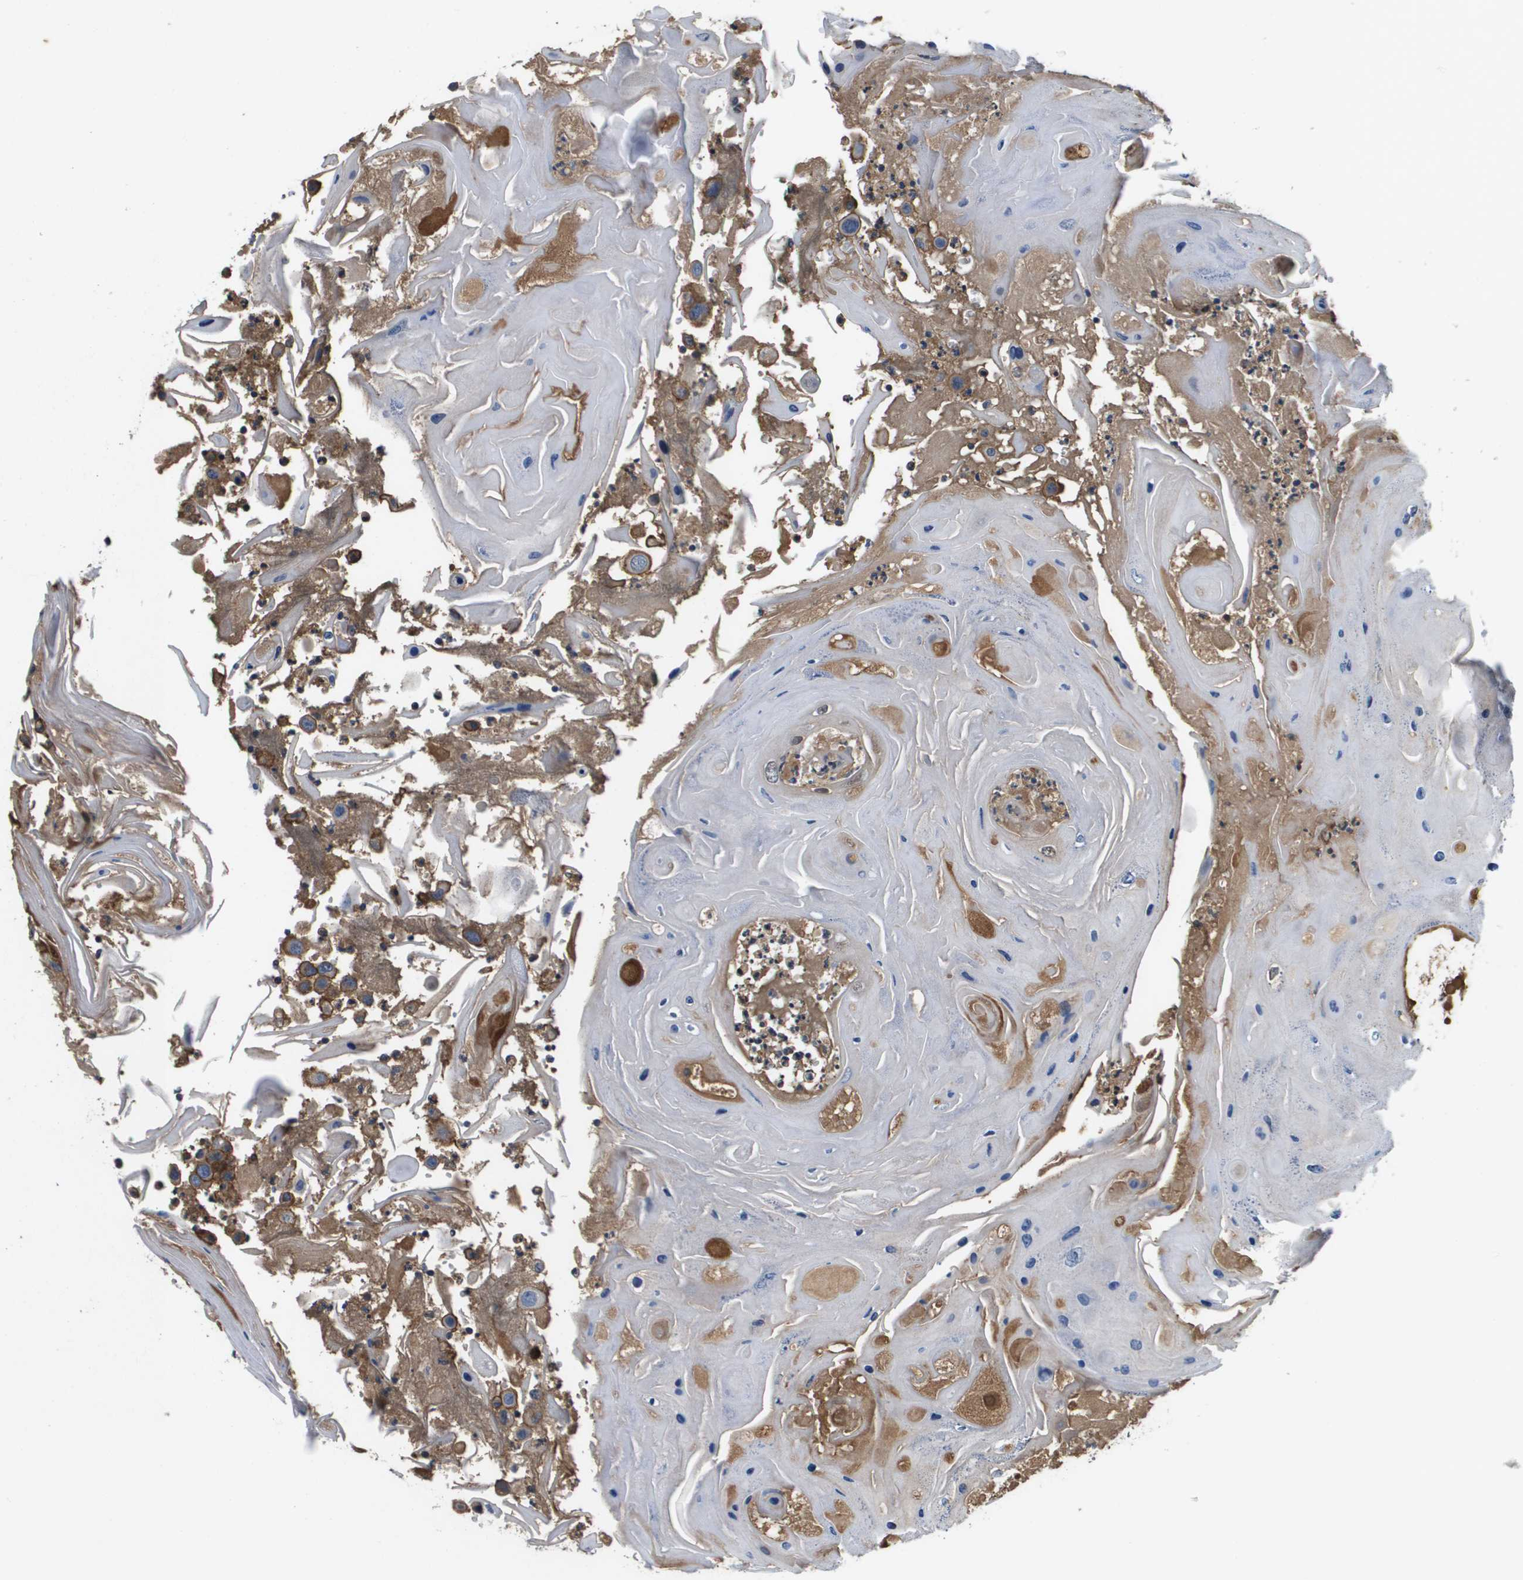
{"staining": {"intensity": "strong", "quantity": ">75%", "location": "cytoplasmic/membranous,nuclear"}, "tissue": "head and neck cancer", "cell_type": "Tumor cells", "image_type": "cancer", "snomed": [{"axis": "morphology", "description": "Squamous cell carcinoma, NOS"}, {"axis": "topography", "description": "Oral tissue"}, {"axis": "topography", "description": "Head-Neck"}], "caption": "Tumor cells exhibit high levels of strong cytoplasmic/membranous and nuclear staining in about >75% of cells in human squamous cell carcinoma (head and neck). Using DAB (brown) and hematoxylin (blue) stains, captured at high magnification using brightfield microscopy.", "gene": "SLC16A3", "patient": {"sex": "female", "age": 76}}